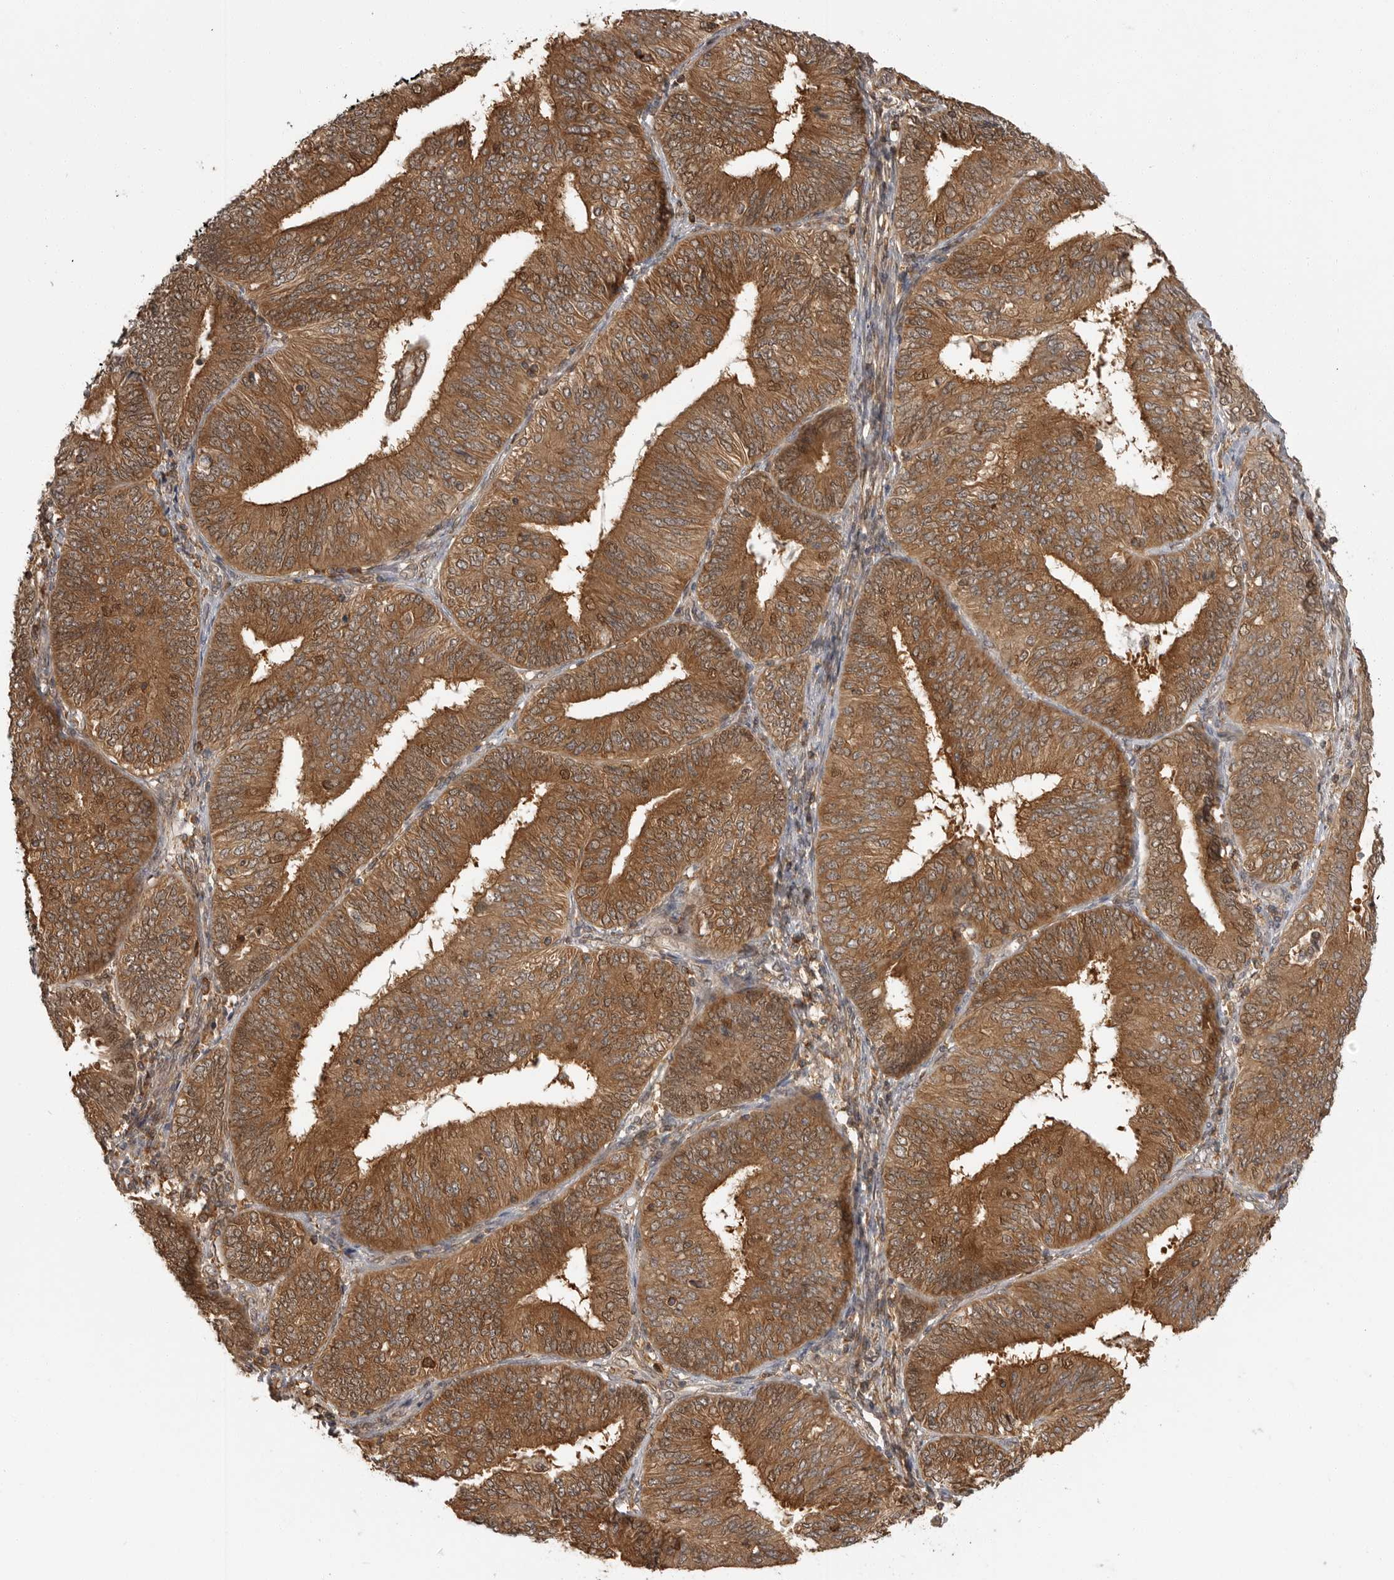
{"staining": {"intensity": "strong", "quantity": ">75%", "location": "cytoplasmic/membranous,nuclear"}, "tissue": "endometrial cancer", "cell_type": "Tumor cells", "image_type": "cancer", "snomed": [{"axis": "morphology", "description": "Adenocarcinoma, NOS"}, {"axis": "topography", "description": "Endometrium"}], "caption": "Endometrial cancer stained for a protein reveals strong cytoplasmic/membranous and nuclear positivity in tumor cells.", "gene": "ERN1", "patient": {"sex": "female", "age": 58}}